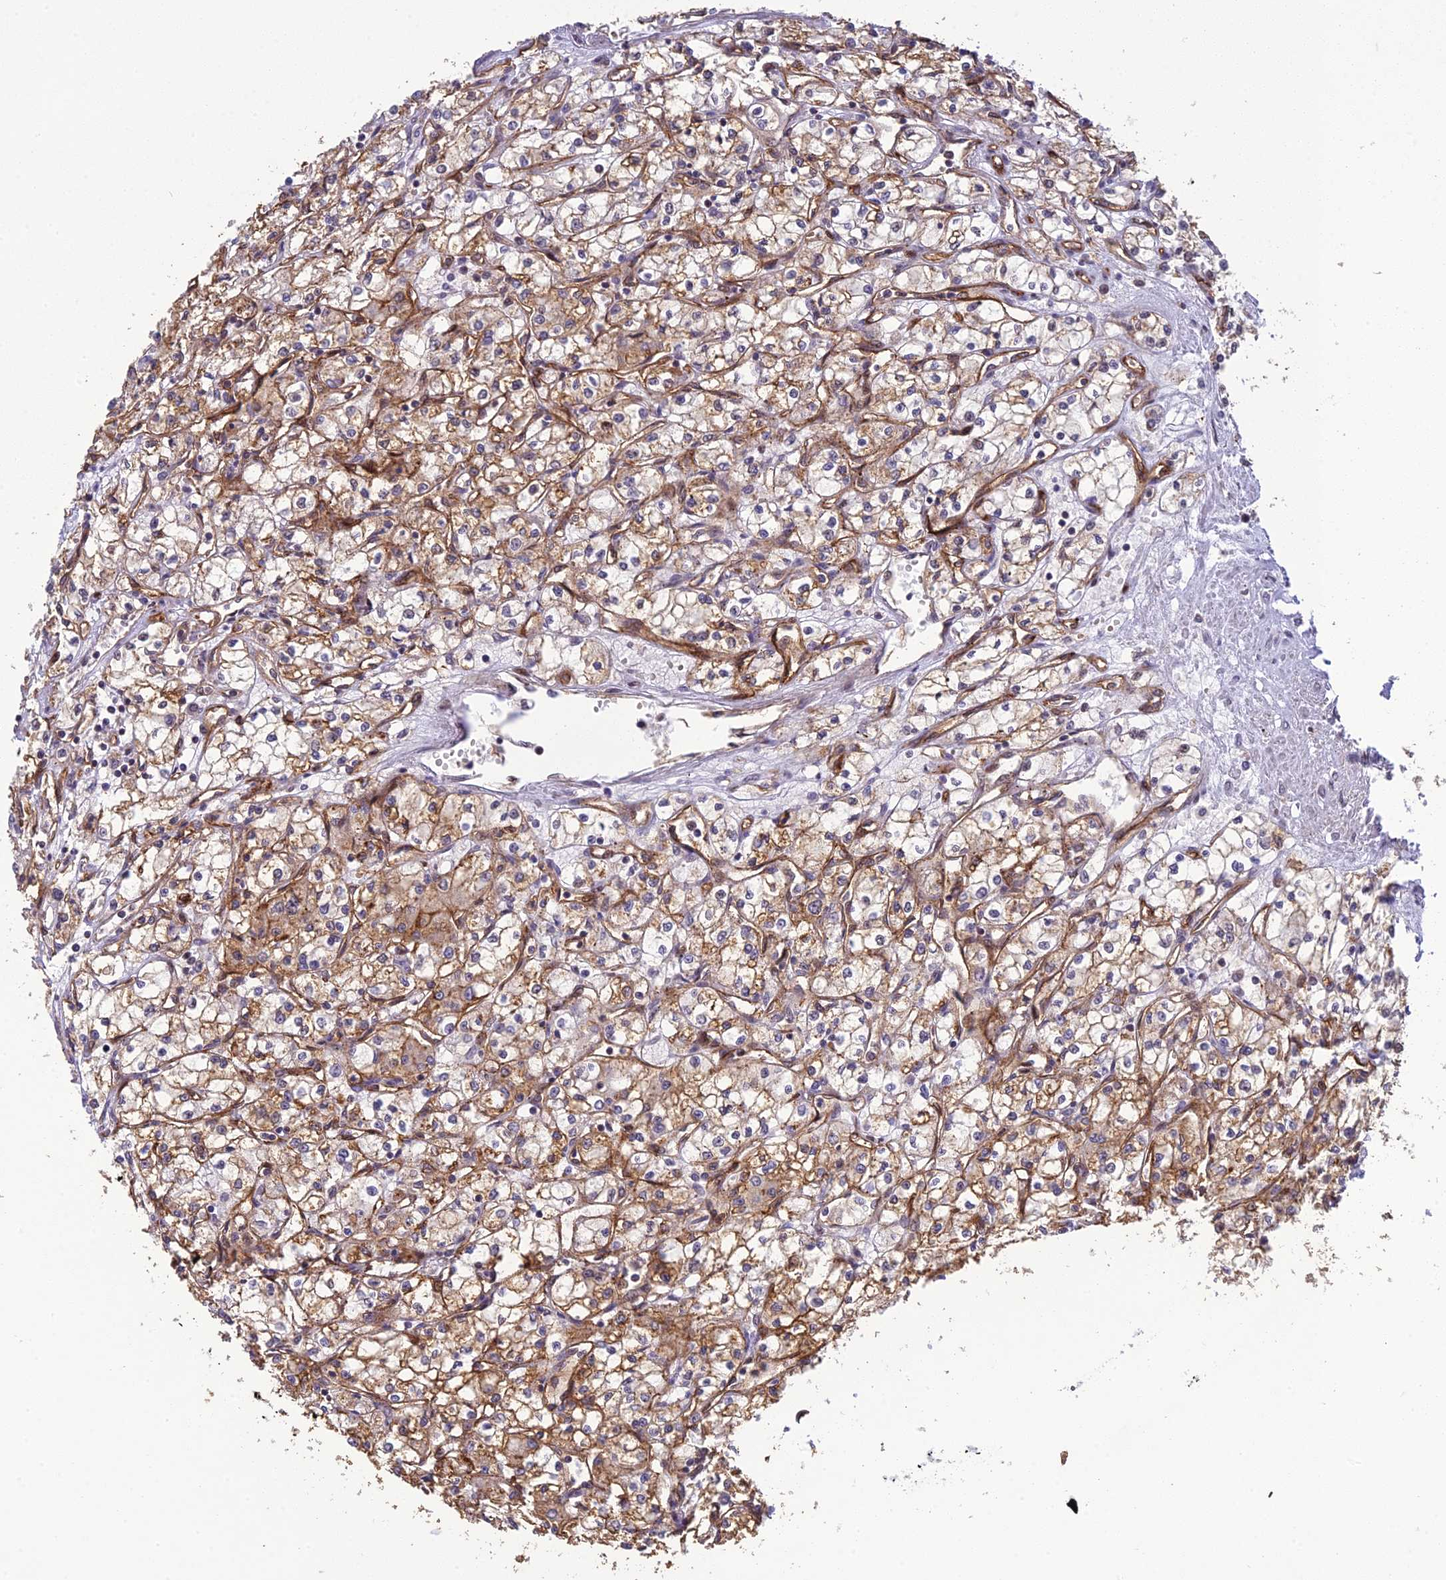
{"staining": {"intensity": "moderate", "quantity": ">75%", "location": "cytoplasmic/membranous"}, "tissue": "renal cancer", "cell_type": "Tumor cells", "image_type": "cancer", "snomed": [{"axis": "morphology", "description": "Adenocarcinoma, NOS"}, {"axis": "topography", "description": "Kidney"}], "caption": "Immunohistochemical staining of human adenocarcinoma (renal) exhibits medium levels of moderate cytoplasmic/membranous positivity in about >75% of tumor cells.", "gene": "RANBP3", "patient": {"sex": "male", "age": 59}}